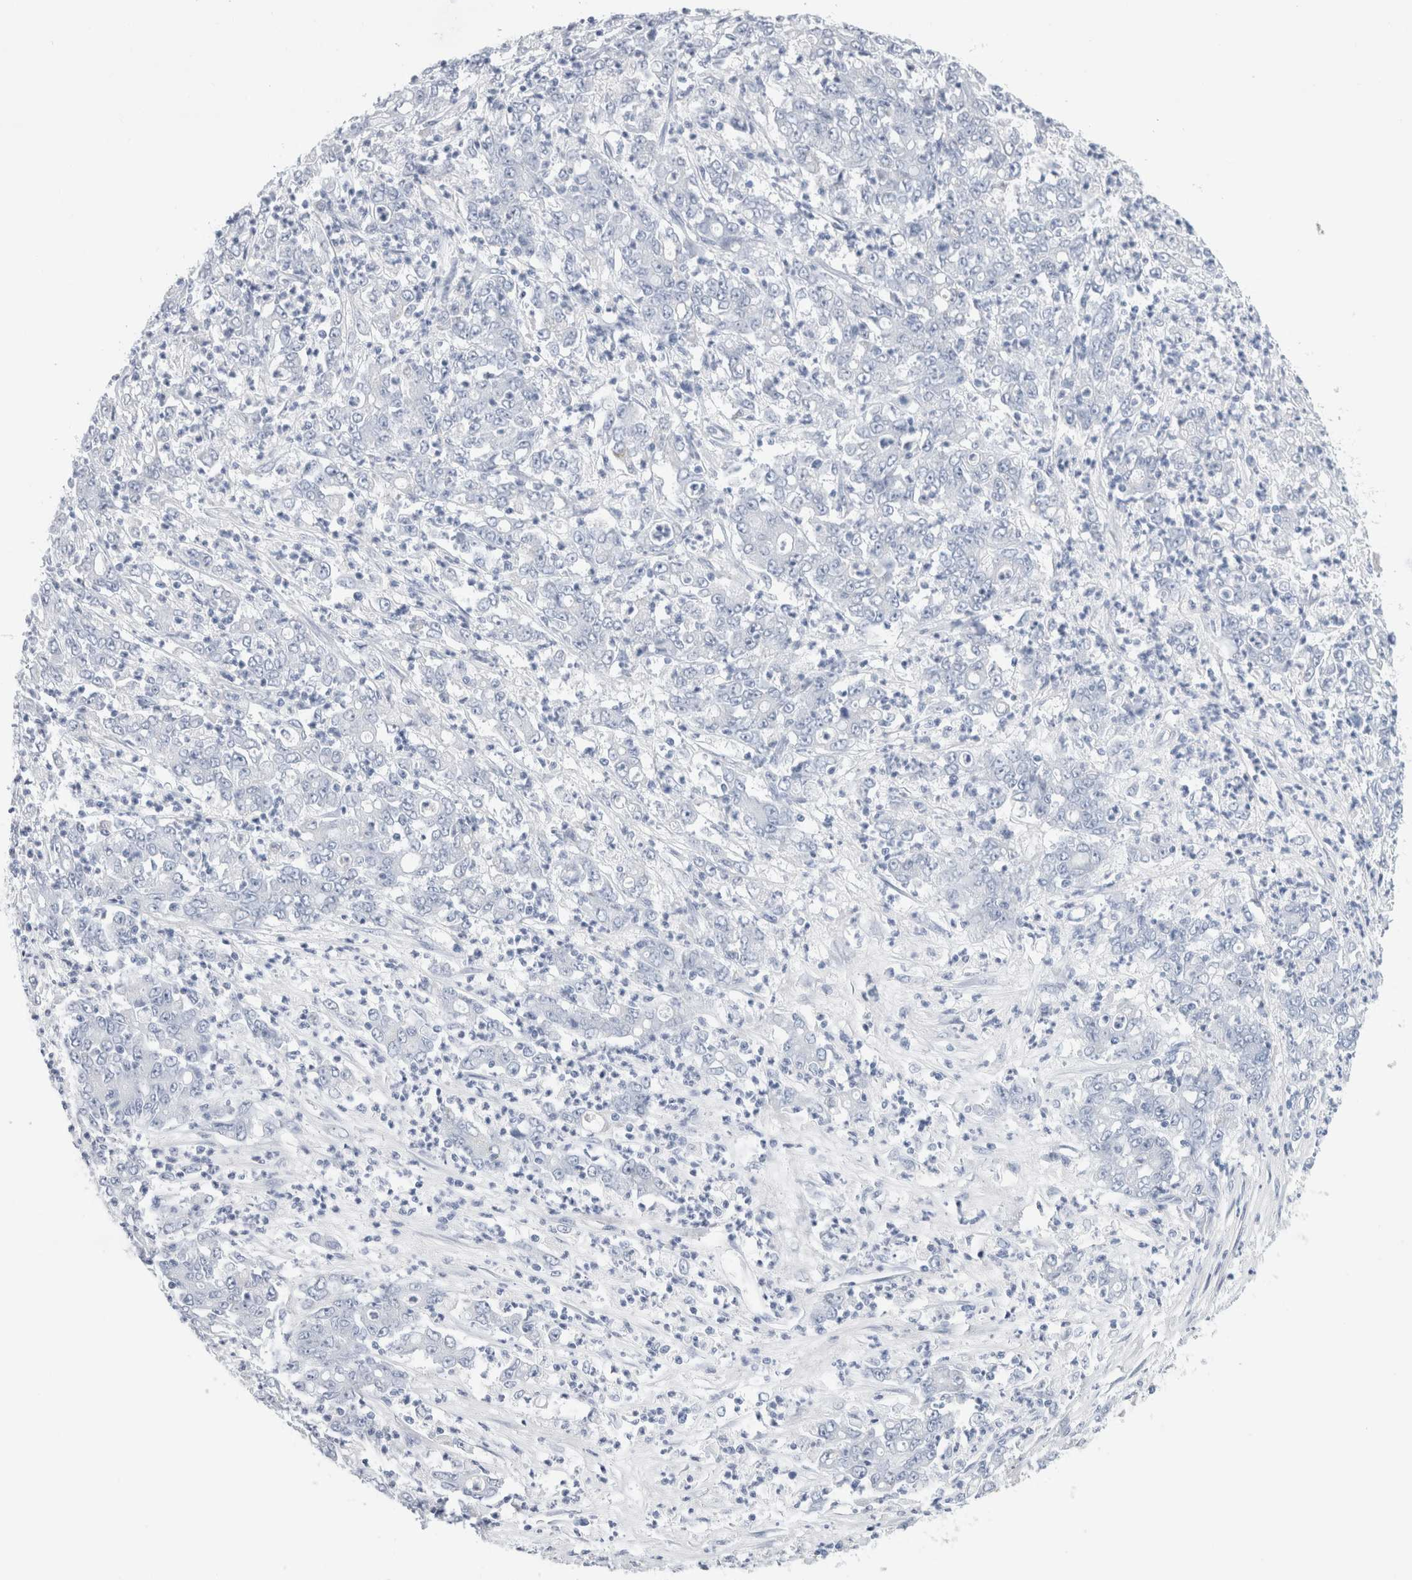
{"staining": {"intensity": "negative", "quantity": "none", "location": "none"}, "tissue": "stomach cancer", "cell_type": "Tumor cells", "image_type": "cancer", "snomed": [{"axis": "morphology", "description": "Adenocarcinoma, NOS"}, {"axis": "topography", "description": "Stomach, lower"}], "caption": "An image of adenocarcinoma (stomach) stained for a protein shows no brown staining in tumor cells. (DAB IHC with hematoxylin counter stain).", "gene": "ECHDC2", "patient": {"sex": "female", "age": 71}}